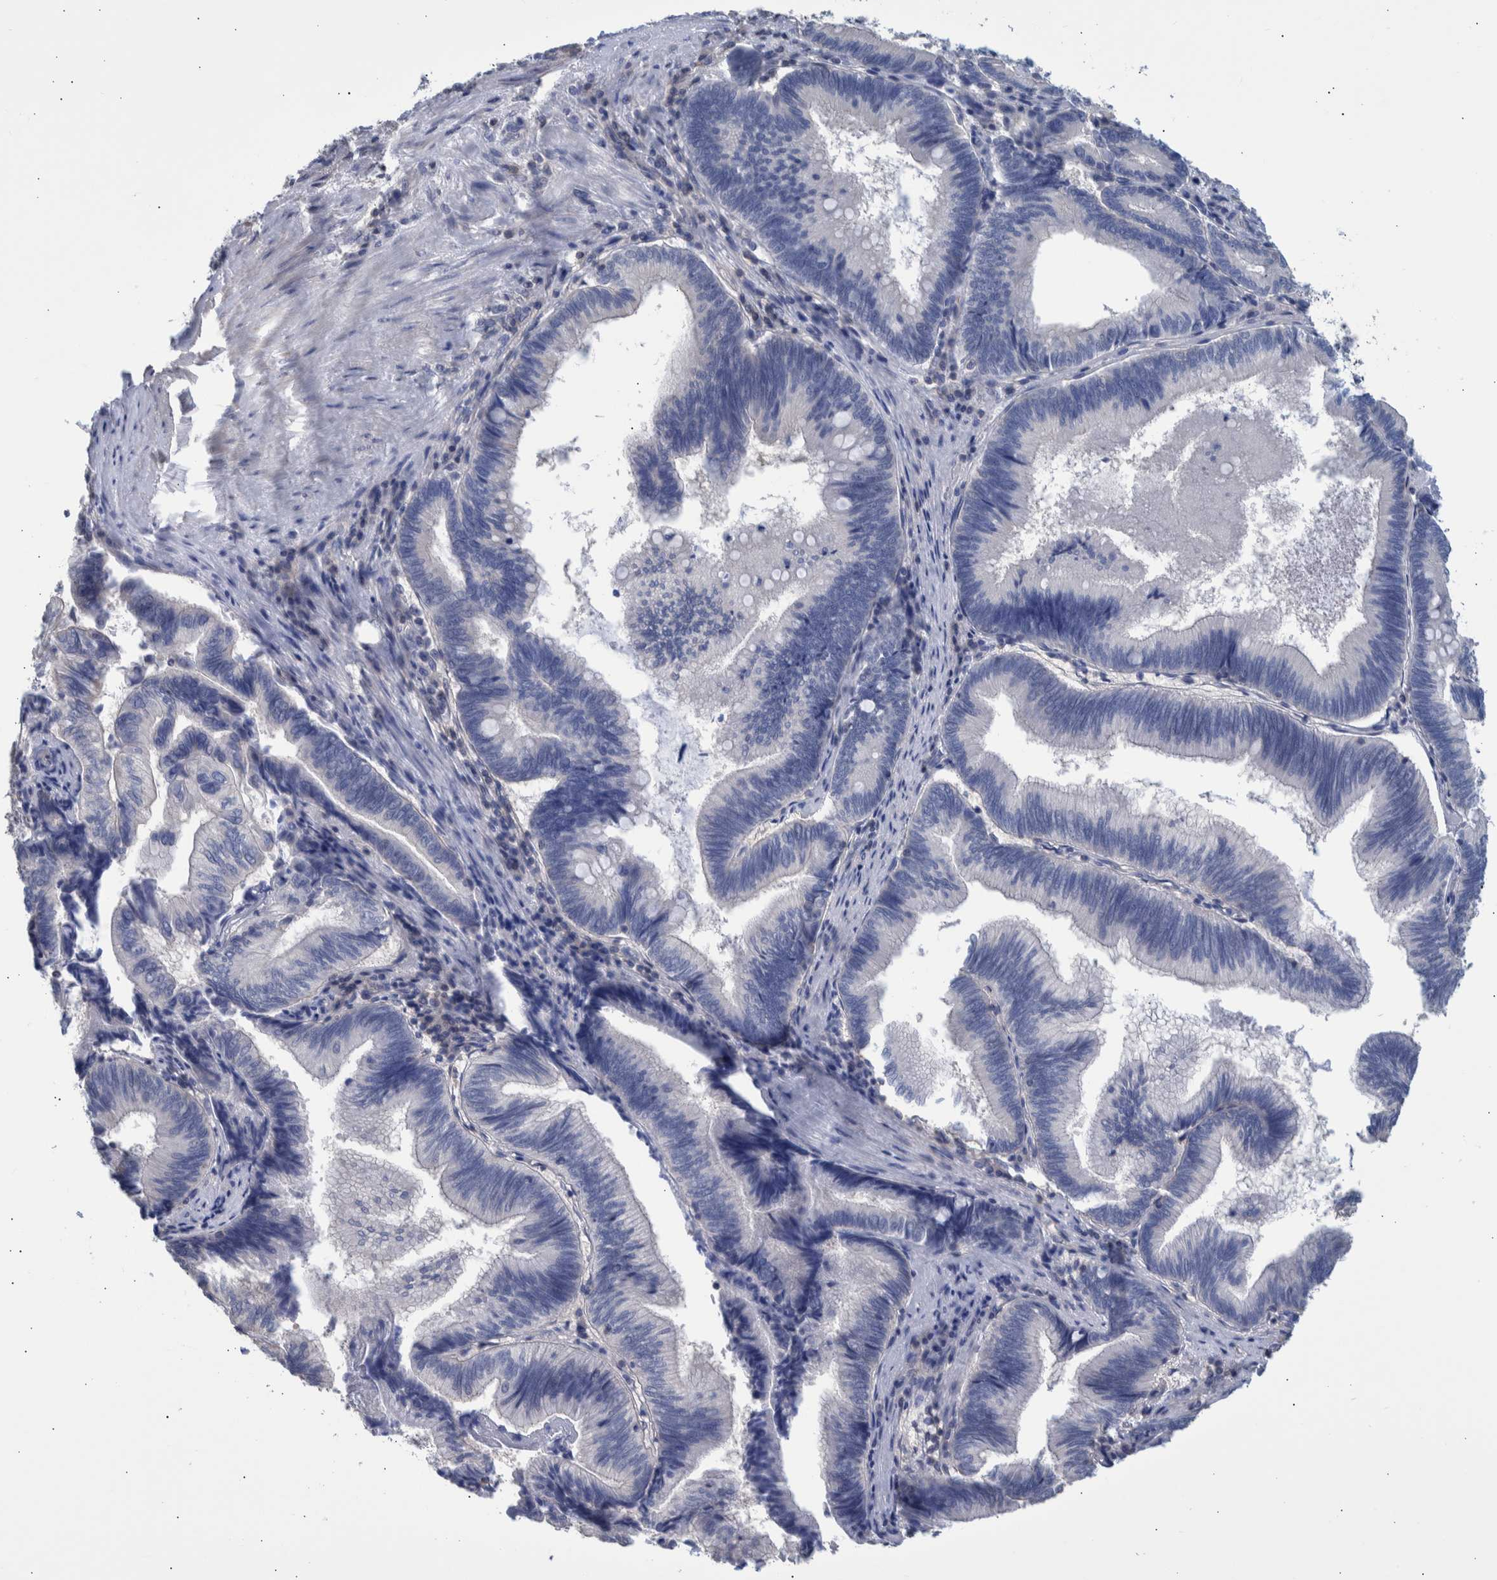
{"staining": {"intensity": "negative", "quantity": "none", "location": "none"}, "tissue": "pancreatic cancer", "cell_type": "Tumor cells", "image_type": "cancer", "snomed": [{"axis": "morphology", "description": "Adenocarcinoma, NOS"}, {"axis": "topography", "description": "Pancreas"}], "caption": "IHC of human adenocarcinoma (pancreatic) exhibits no expression in tumor cells.", "gene": "PPP3CC", "patient": {"sex": "male", "age": 82}}